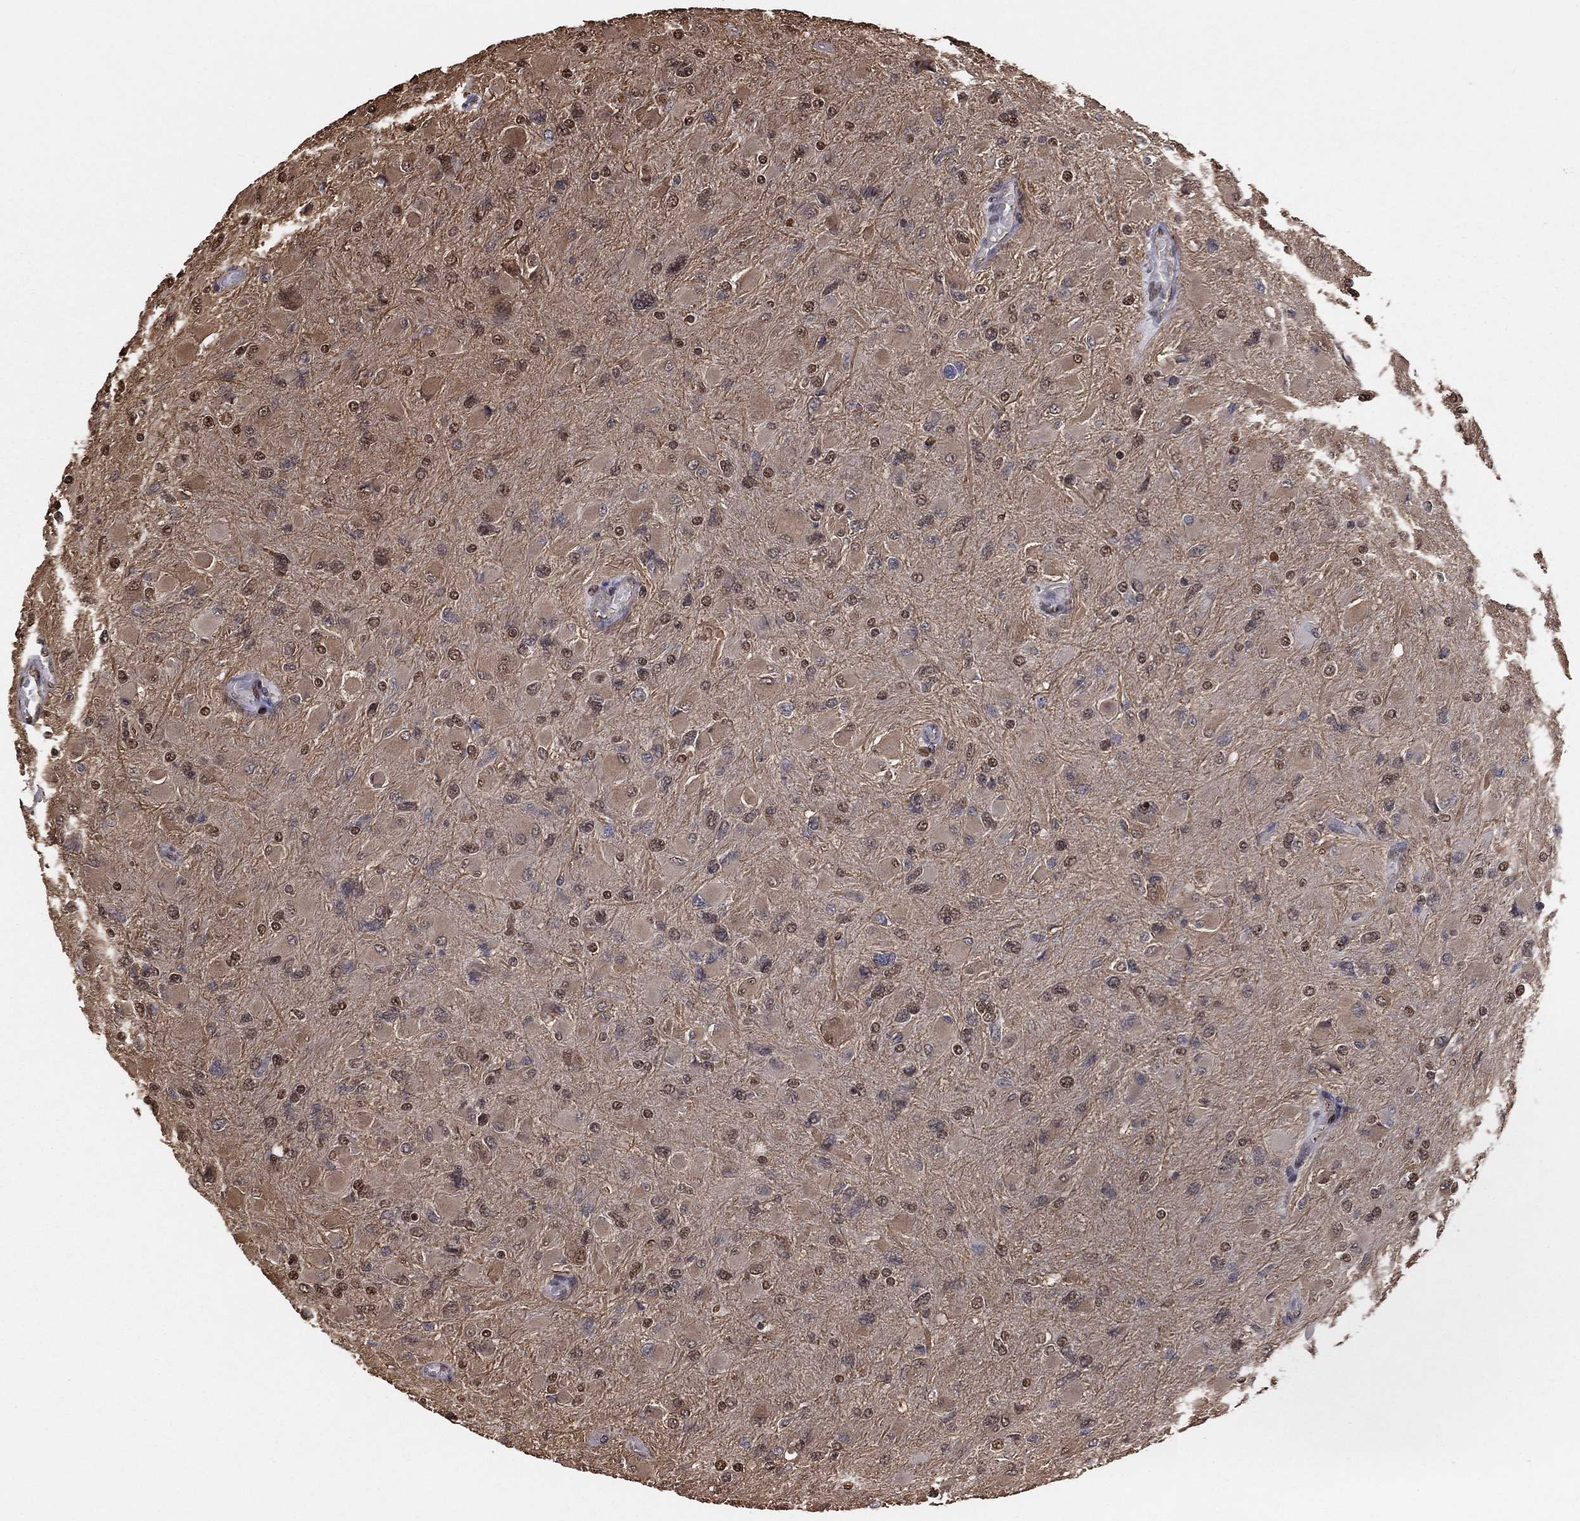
{"staining": {"intensity": "moderate", "quantity": "25%-75%", "location": "cytoplasmic/membranous,nuclear"}, "tissue": "glioma", "cell_type": "Tumor cells", "image_type": "cancer", "snomed": [{"axis": "morphology", "description": "Glioma, malignant, High grade"}, {"axis": "topography", "description": "Cerebral cortex"}], "caption": "Protein expression analysis of glioma demonstrates moderate cytoplasmic/membranous and nuclear staining in approximately 25%-75% of tumor cells.", "gene": "GAPDH", "patient": {"sex": "female", "age": 36}}